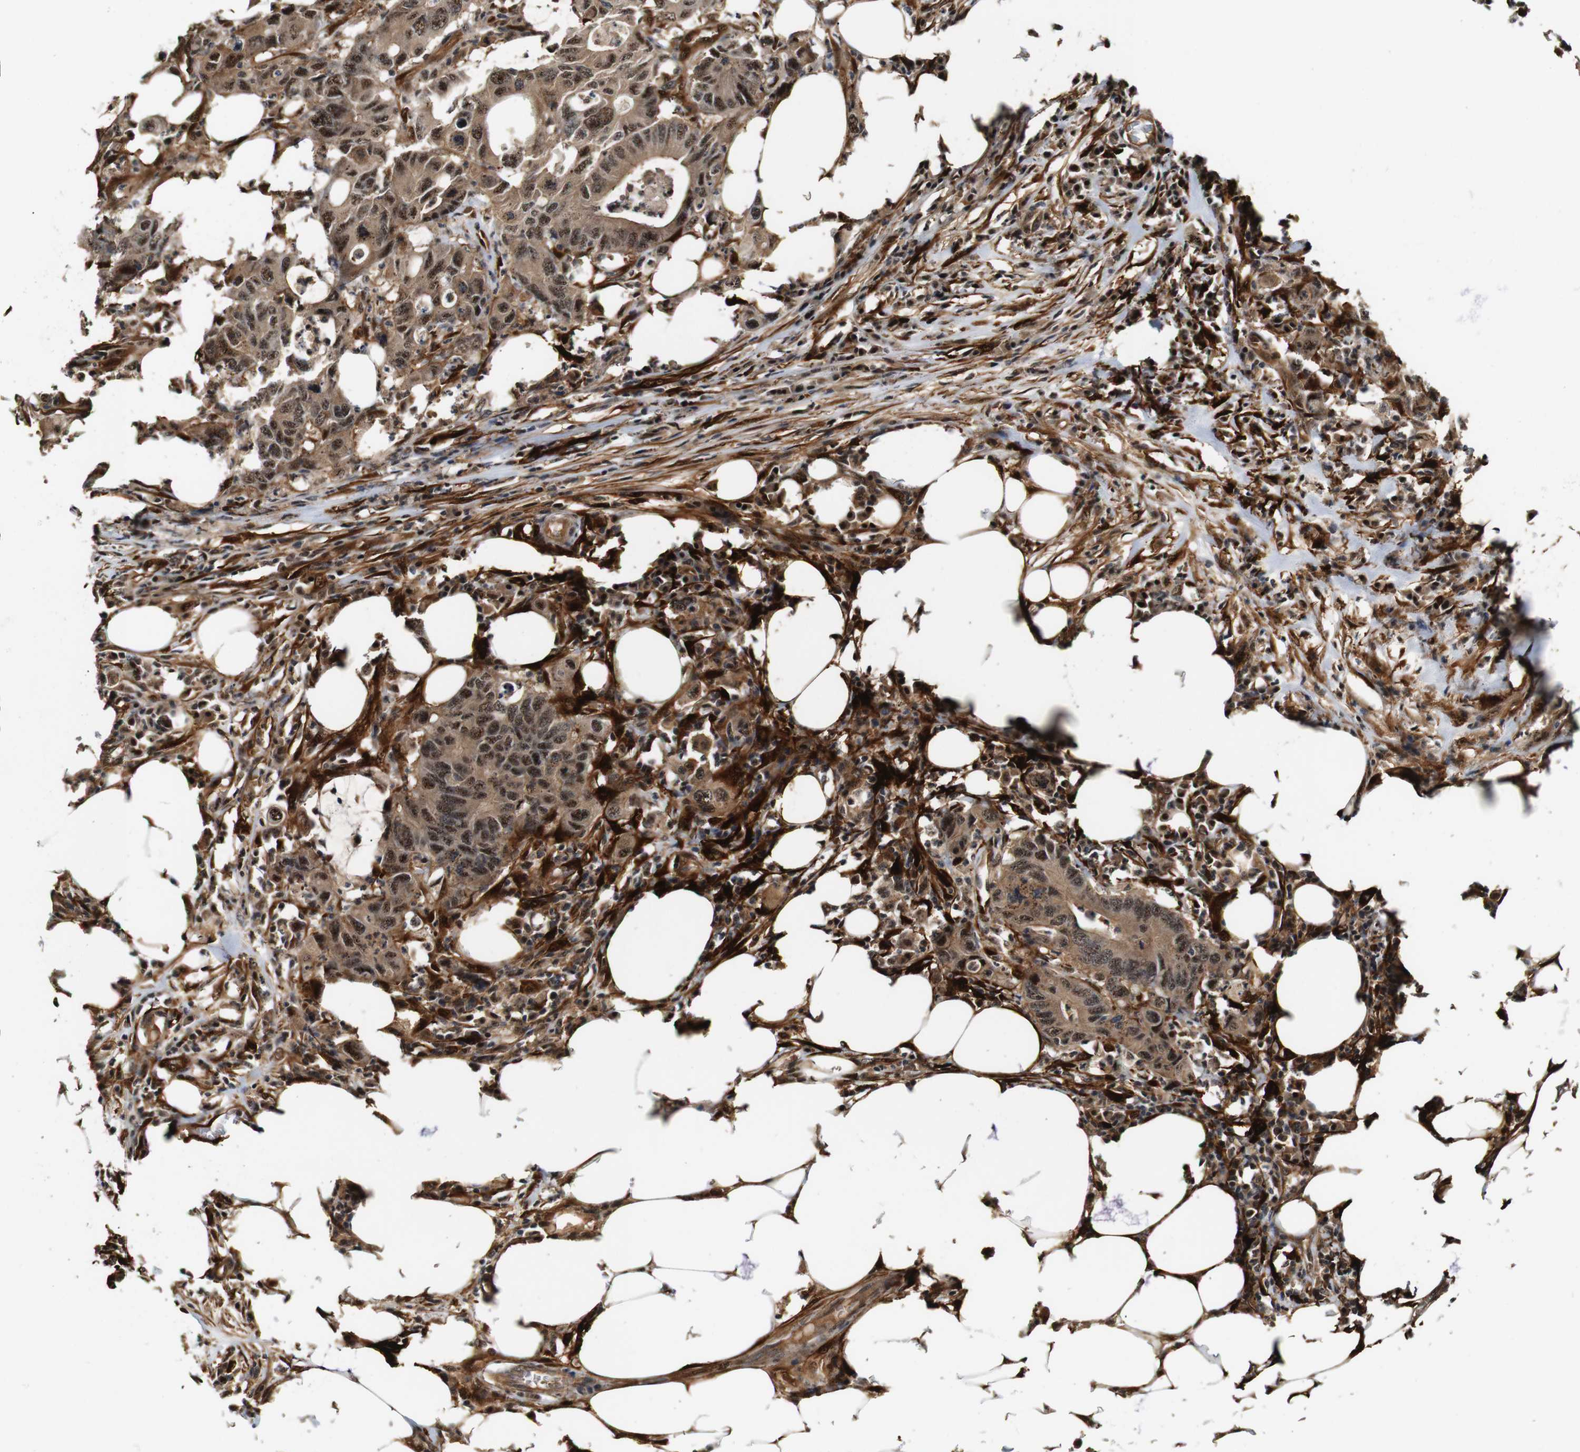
{"staining": {"intensity": "moderate", "quantity": ">75%", "location": "cytoplasmic/membranous,nuclear"}, "tissue": "colorectal cancer", "cell_type": "Tumor cells", "image_type": "cancer", "snomed": [{"axis": "morphology", "description": "Adenocarcinoma, NOS"}, {"axis": "topography", "description": "Colon"}], "caption": "Immunohistochemical staining of human colorectal cancer shows moderate cytoplasmic/membranous and nuclear protein staining in approximately >75% of tumor cells.", "gene": "LXN", "patient": {"sex": "male", "age": 71}}